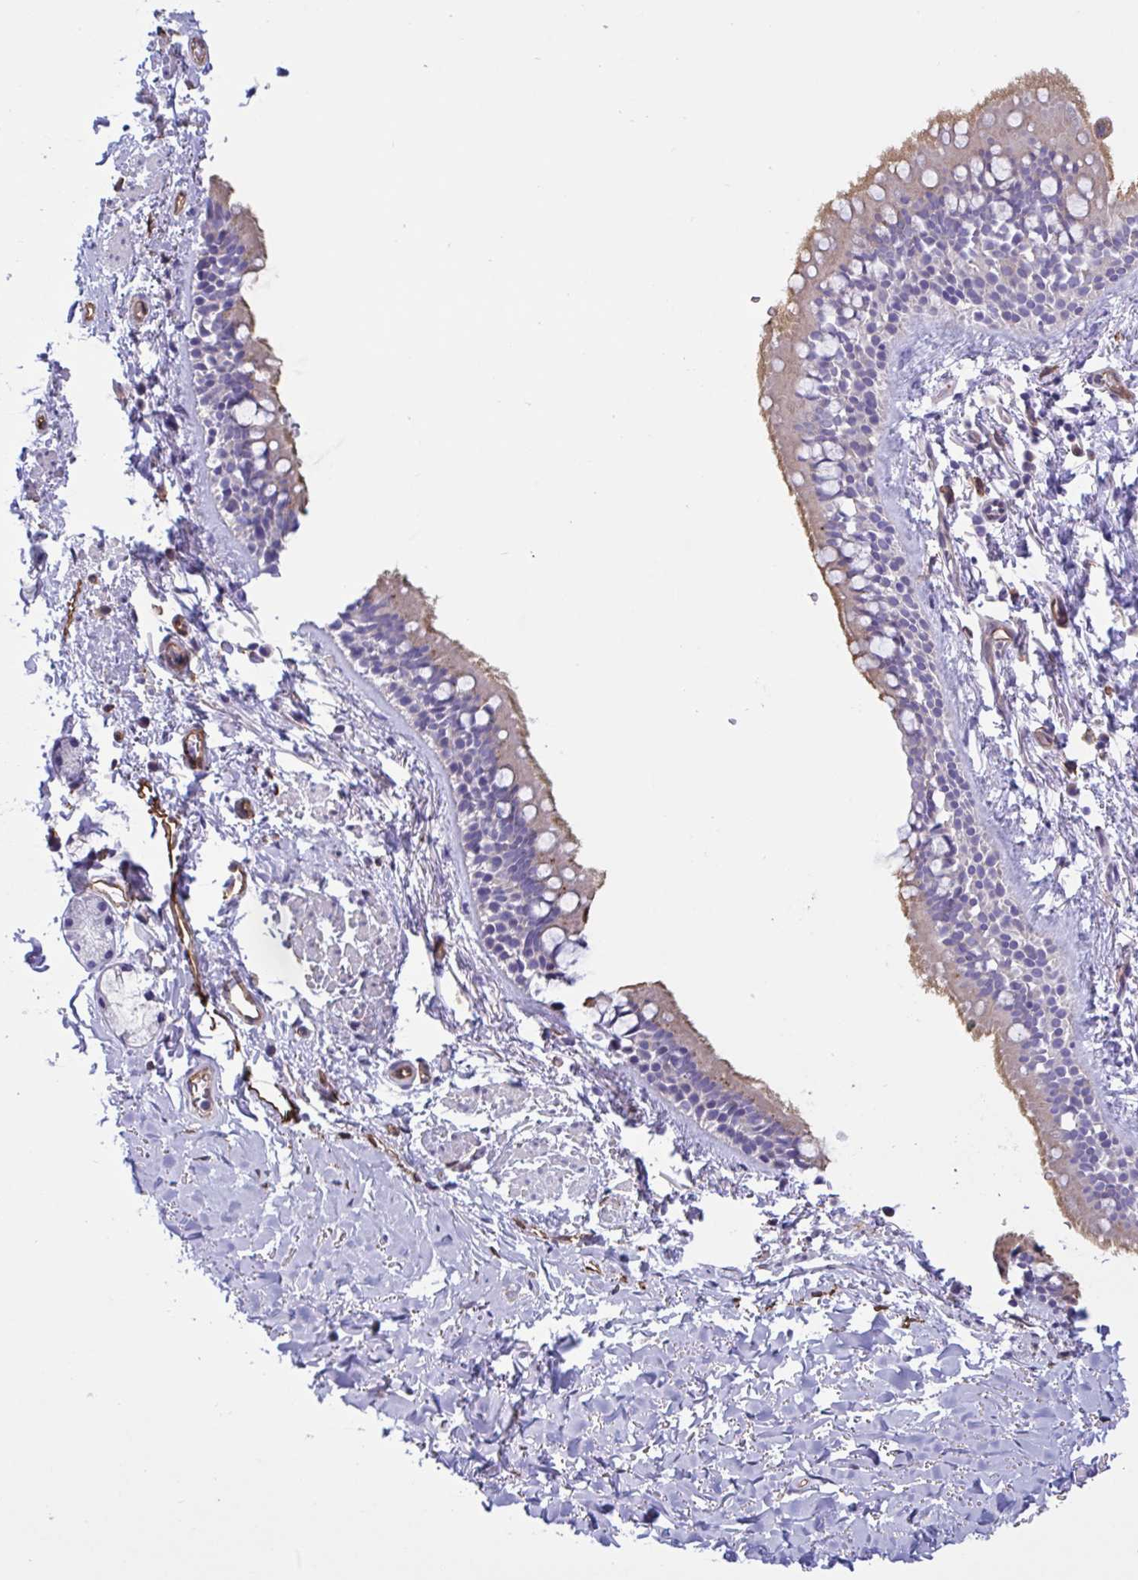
{"staining": {"intensity": "moderate", "quantity": "<25%", "location": "cytoplasmic/membranous"}, "tissue": "bronchus", "cell_type": "Respiratory epithelial cells", "image_type": "normal", "snomed": [{"axis": "morphology", "description": "Normal tissue, NOS"}, {"axis": "topography", "description": "Lymph node"}, {"axis": "topography", "description": "Cartilage tissue"}, {"axis": "topography", "description": "Bronchus"}], "caption": "DAB immunohistochemical staining of unremarkable bronchus shows moderate cytoplasmic/membranous protein positivity in about <25% of respiratory epithelial cells.", "gene": "RPL22L1", "patient": {"sex": "female", "age": 70}}